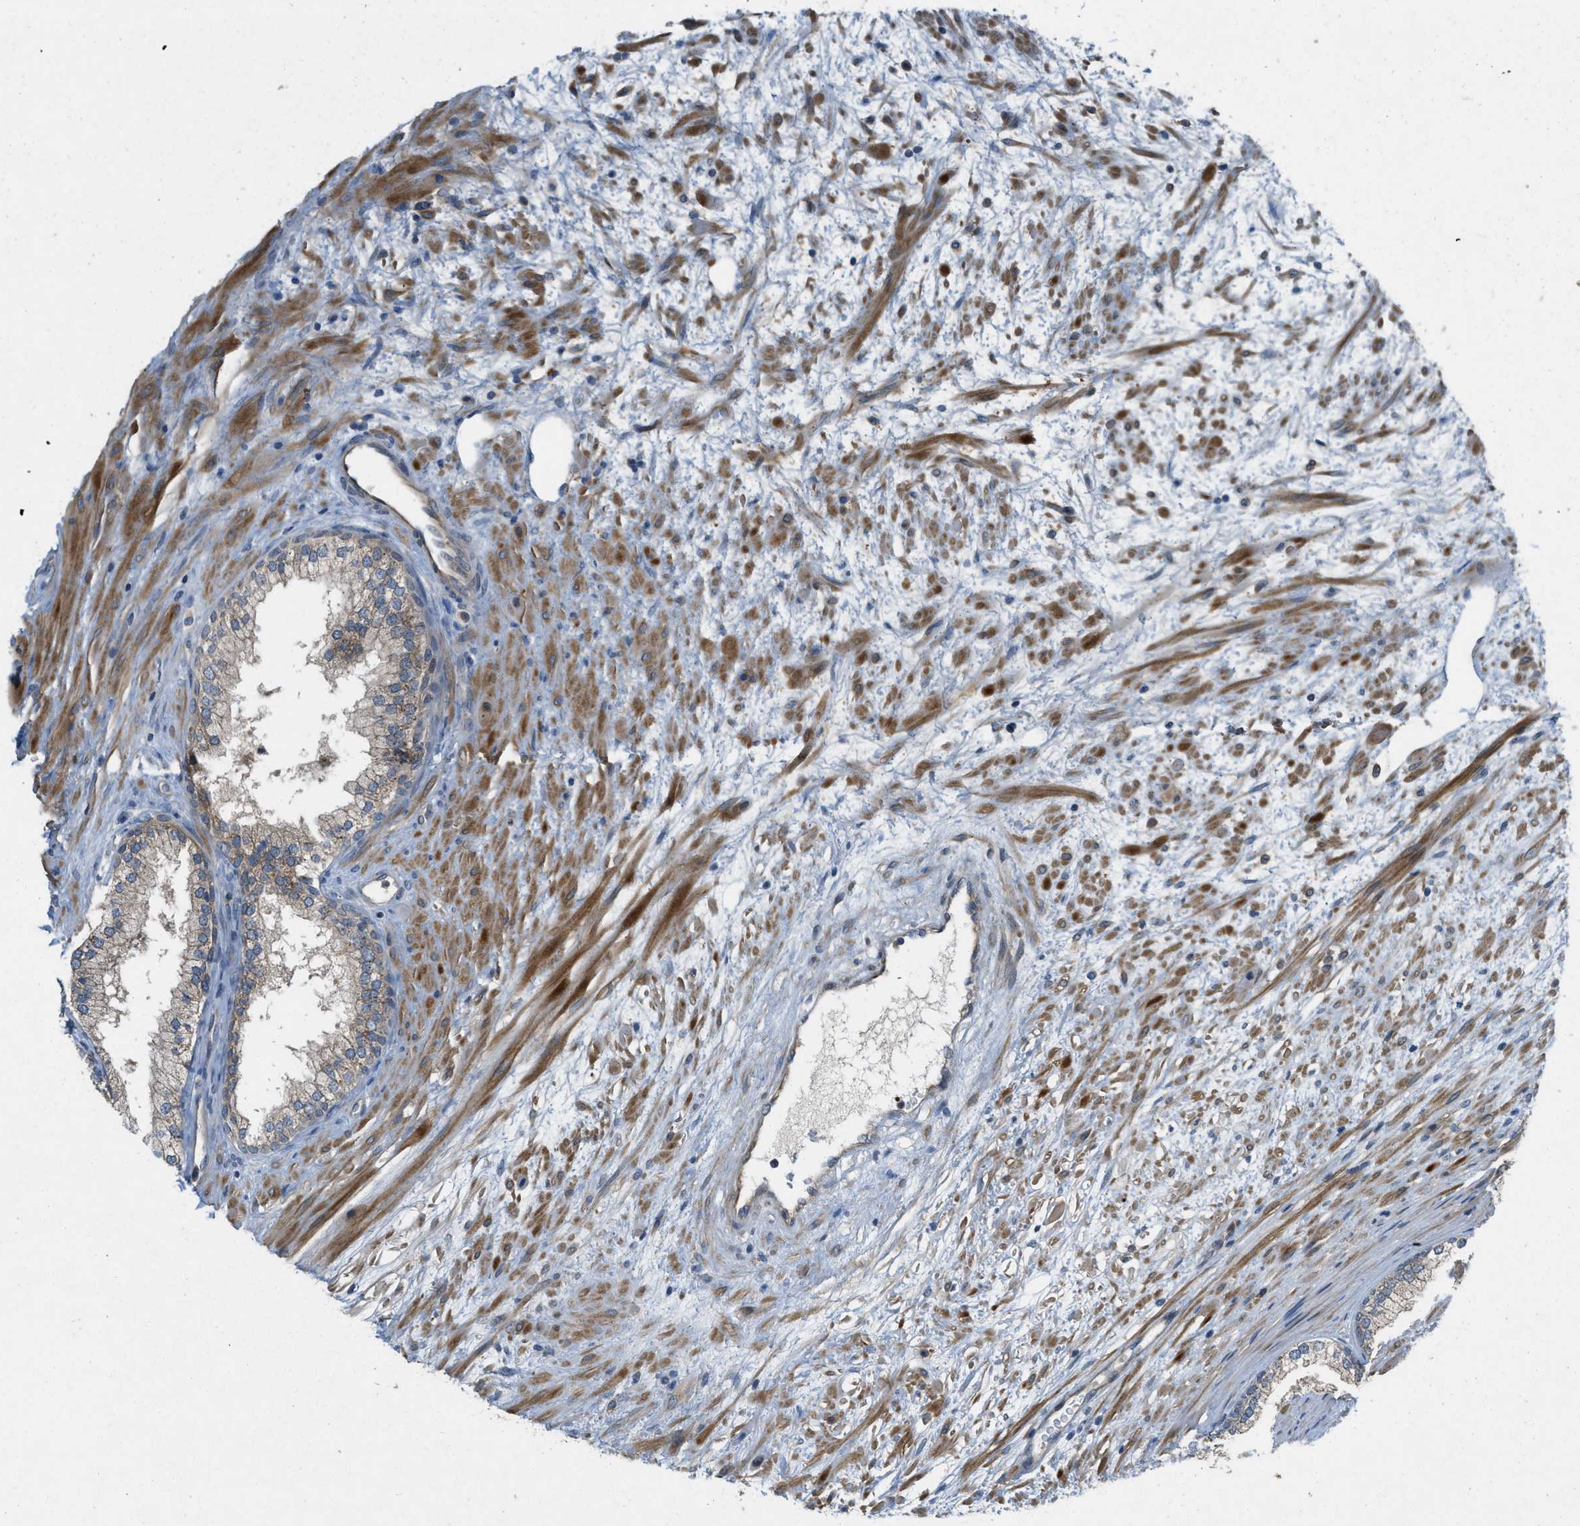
{"staining": {"intensity": "weak", "quantity": ">75%", "location": "cytoplasmic/membranous"}, "tissue": "prostate", "cell_type": "Glandular cells", "image_type": "normal", "snomed": [{"axis": "morphology", "description": "Normal tissue, NOS"}, {"axis": "topography", "description": "Prostate"}], "caption": "Unremarkable prostate displays weak cytoplasmic/membranous positivity in about >75% of glandular cells The protein is stained brown, and the nuclei are stained in blue (DAB IHC with brightfield microscopy, high magnification)..", "gene": "ADCY6", "patient": {"sex": "male", "age": 76}}